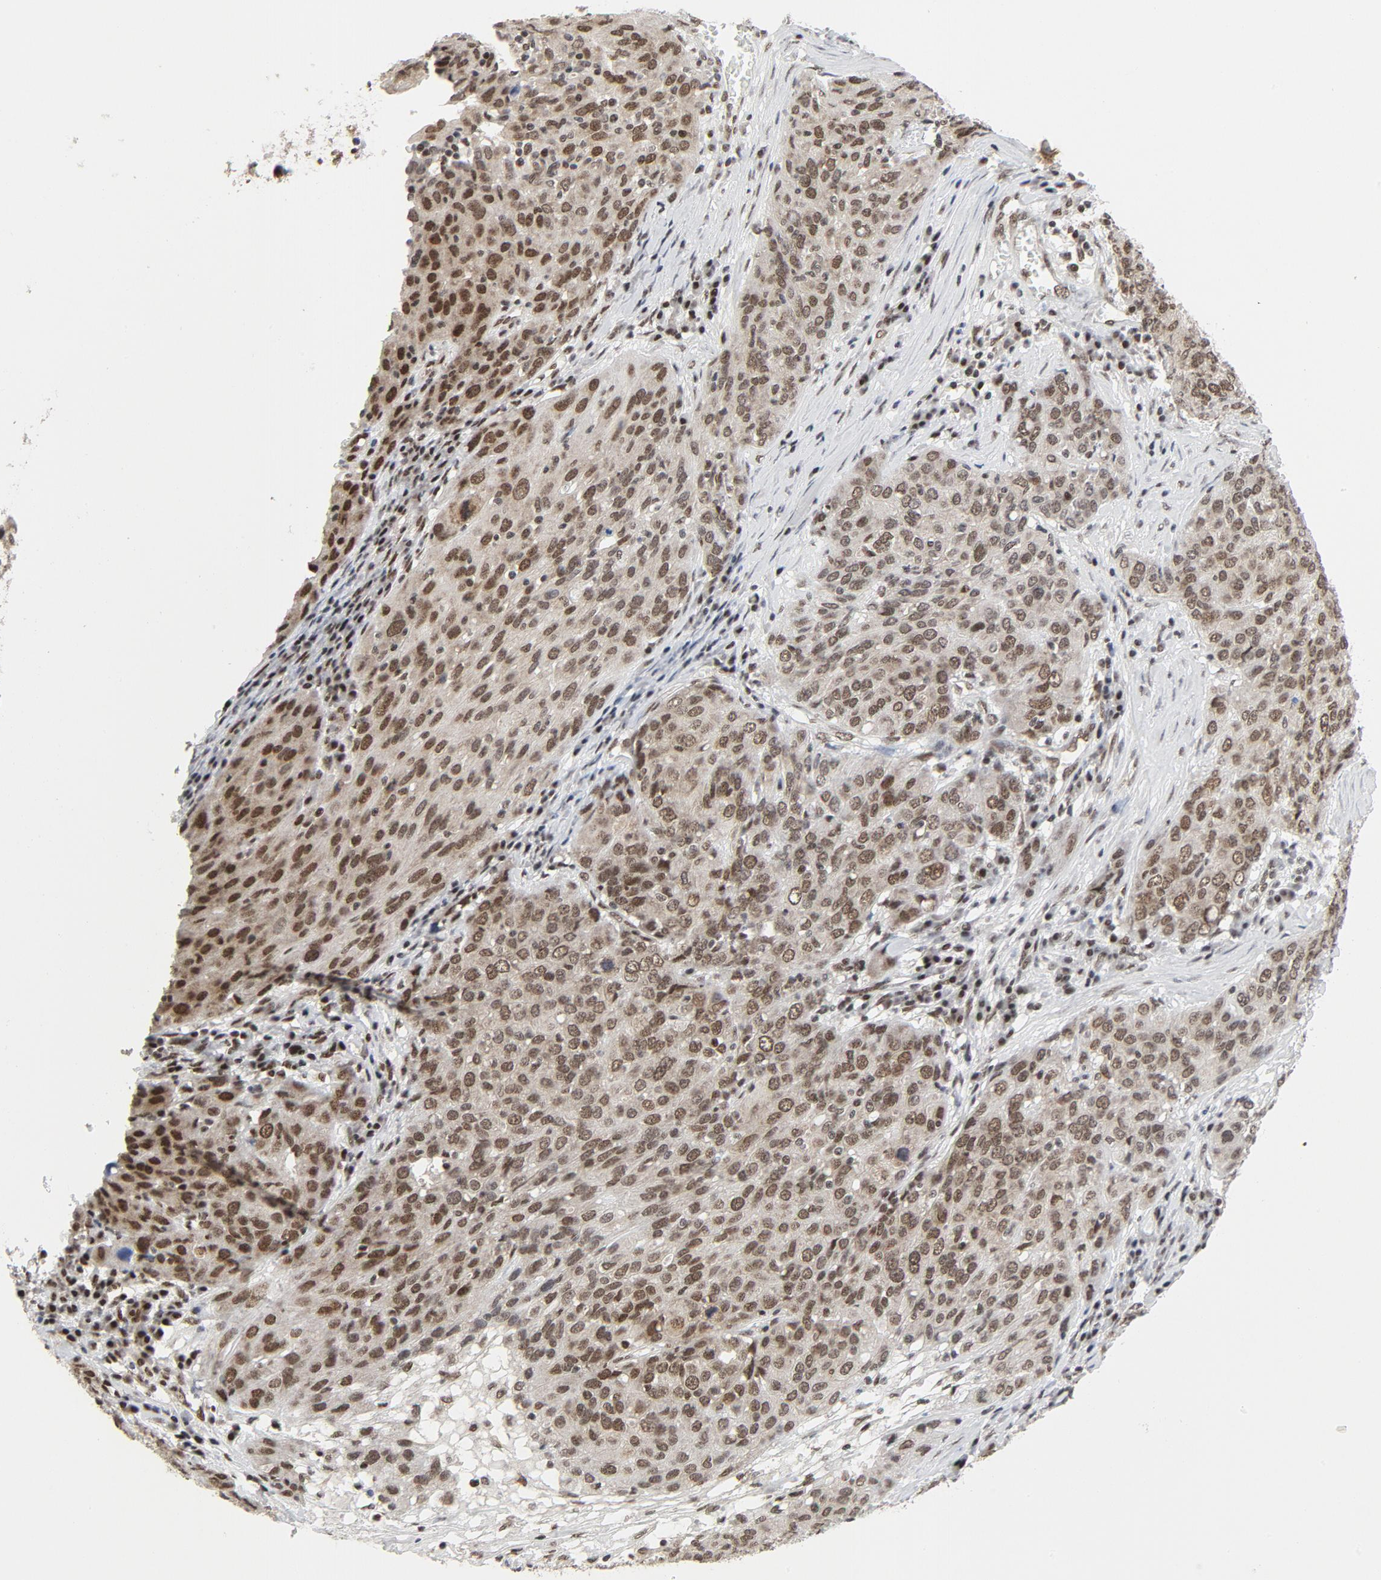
{"staining": {"intensity": "moderate", "quantity": ">75%", "location": "nuclear"}, "tissue": "ovarian cancer", "cell_type": "Tumor cells", "image_type": "cancer", "snomed": [{"axis": "morphology", "description": "Carcinoma, endometroid"}, {"axis": "topography", "description": "Ovary"}], "caption": "Brown immunohistochemical staining in endometroid carcinoma (ovarian) shows moderate nuclear positivity in about >75% of tumor cells.", "gene": "ERCC1", "patient": {"sex": "female", "age": 50}}